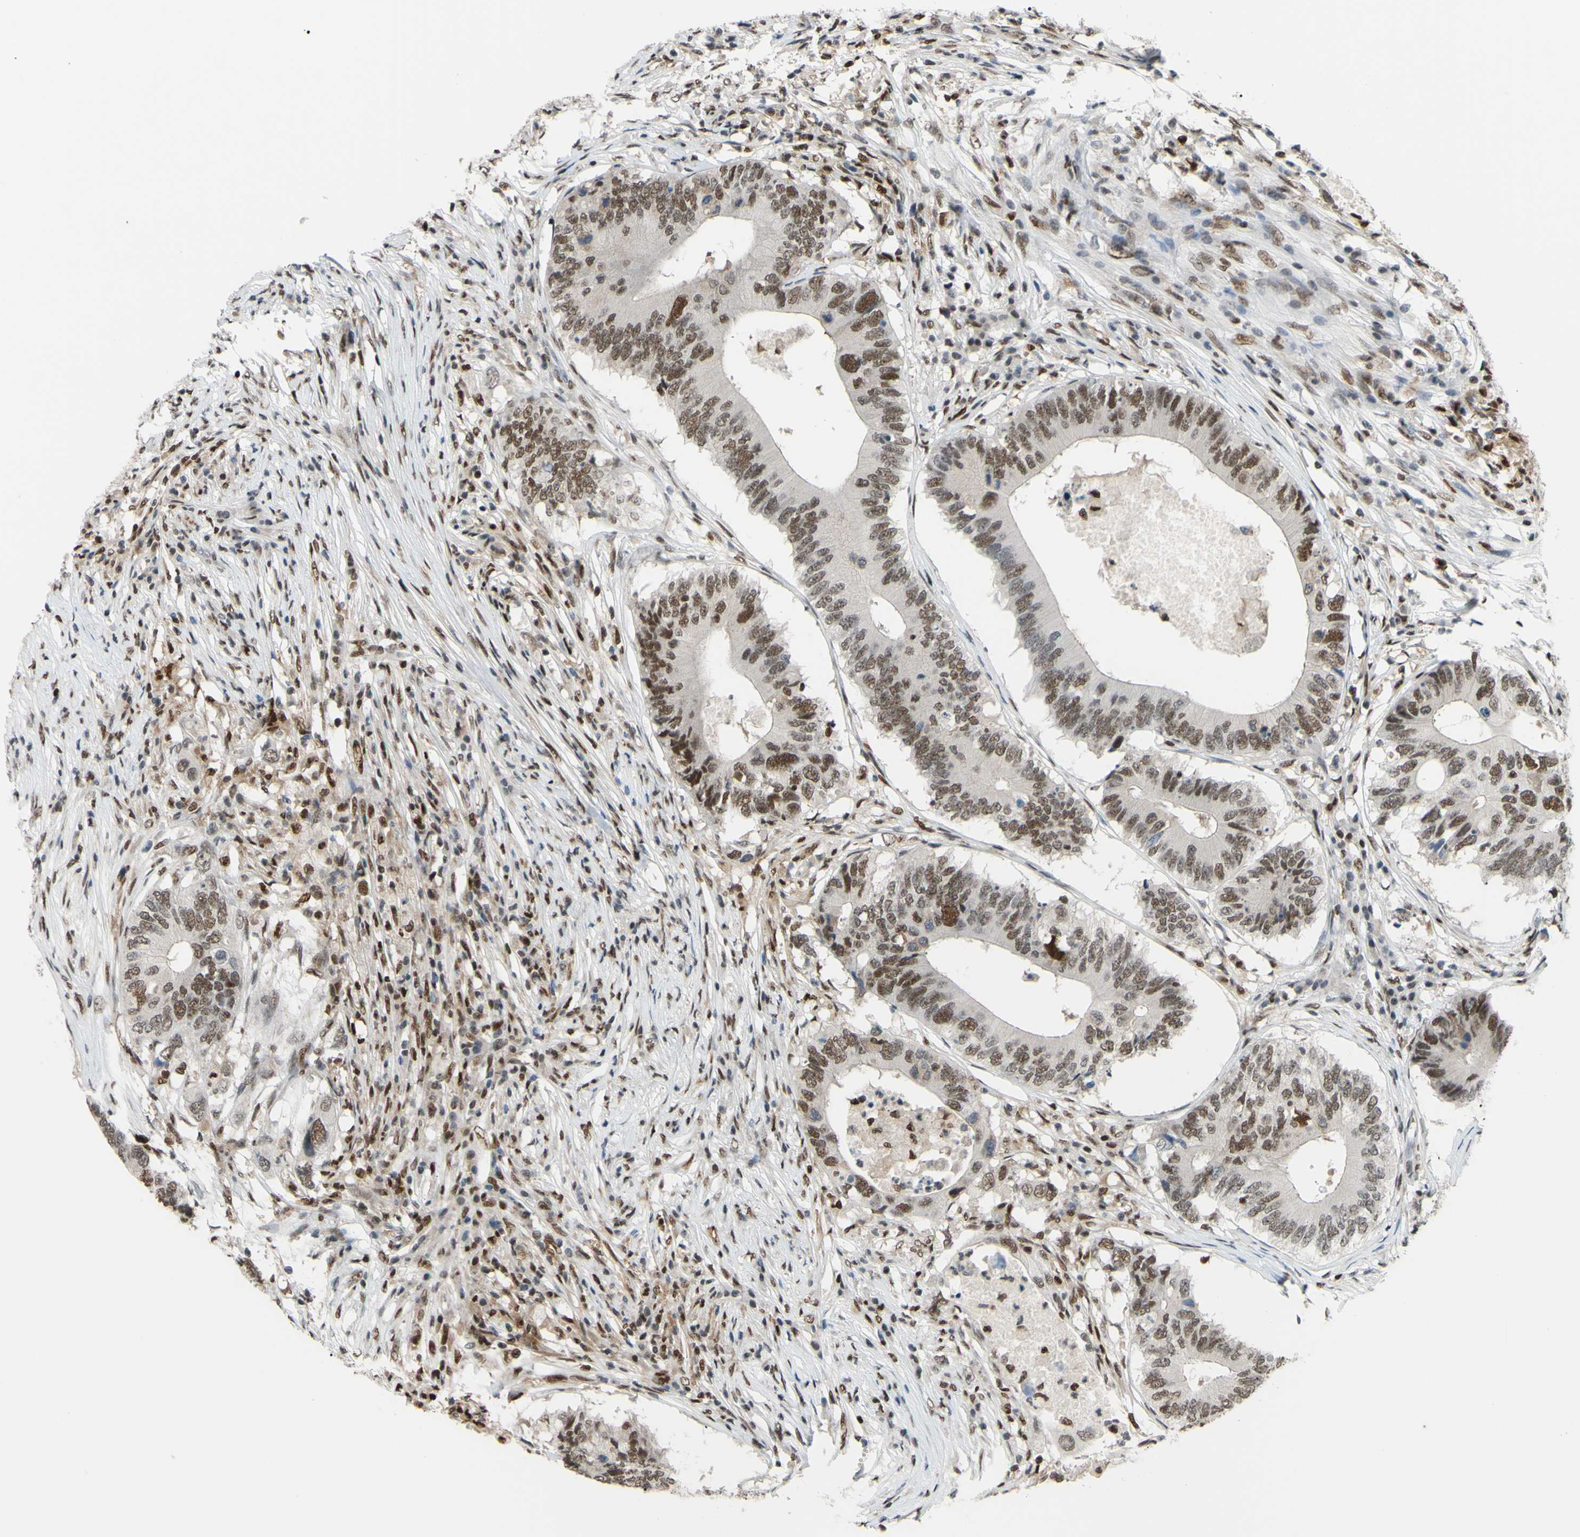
{"staining": {"intensity": "moderate", "quantity": ">75%", "location": "cytoplasmic/membranous,nuclear"}, "tissue": "colorectal cancer", "cell_type": "Tumor cells", "image_type": "cancer", "snomed": [{"axis": "morphology", "description": "Adenocarcinoma, NOS"}, {"axis": "topography", "description": "Colon"}], "caption": "IHC of human colorectal adenocarcinoma reveals medium levels of moderate cytoplasmic/membranous and nuclear staining in approximately >75% of tumor cells.", "gene": "FKBP5", "patient": {"sex": "male", "age": 71}}